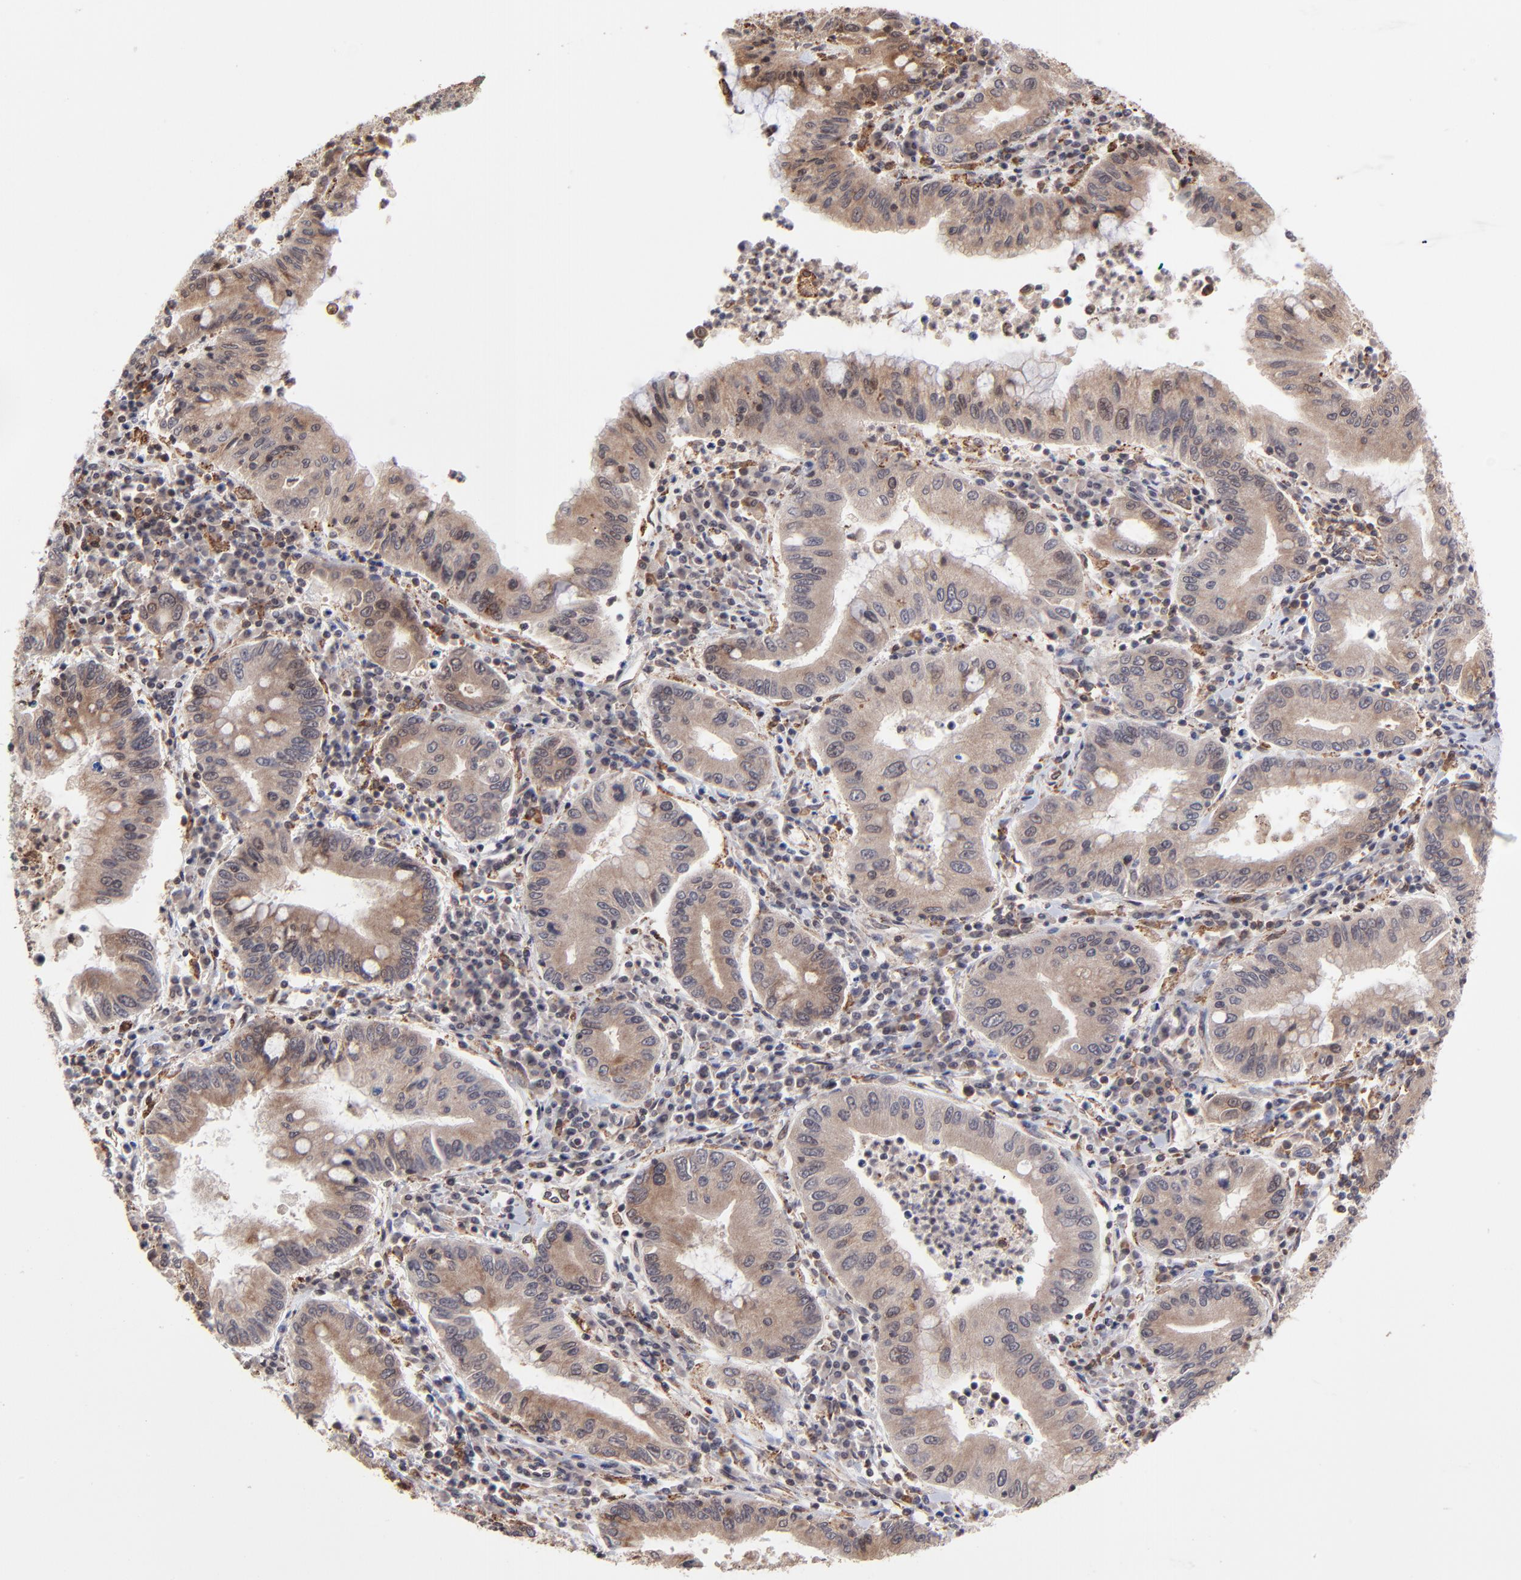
{"staining": {"intensity": "moderate", "quantity": ">75%", "location": "cytoplasmic/membranous"}, "tissue": "stomach cancer", "cell_type": "Tumor cells", "image_type": "cancer", "snomed": [{"axis": "morphology", "description": "Normal tissue, NOS"}, {"axis": "morphology", "description": "Adenocarcinoma, NOS"}, {"axis": "topography", "description": "Esophagus"}, {"axis": "topography", "description": "Stomach, upper"}, {"axis": "topography", "description": "Peripheral nerve tissue"}], "caption": "A high-resolution micrograph shows immunohistochemistry staining of stomach cancer (adenocarcinoma), which exhibits moderate cytoplasmic/membranous positivity in approximately >75% of tumor cells.", "gene": "UBE2L6", "patient": {"sex": "male", "age": 62}}